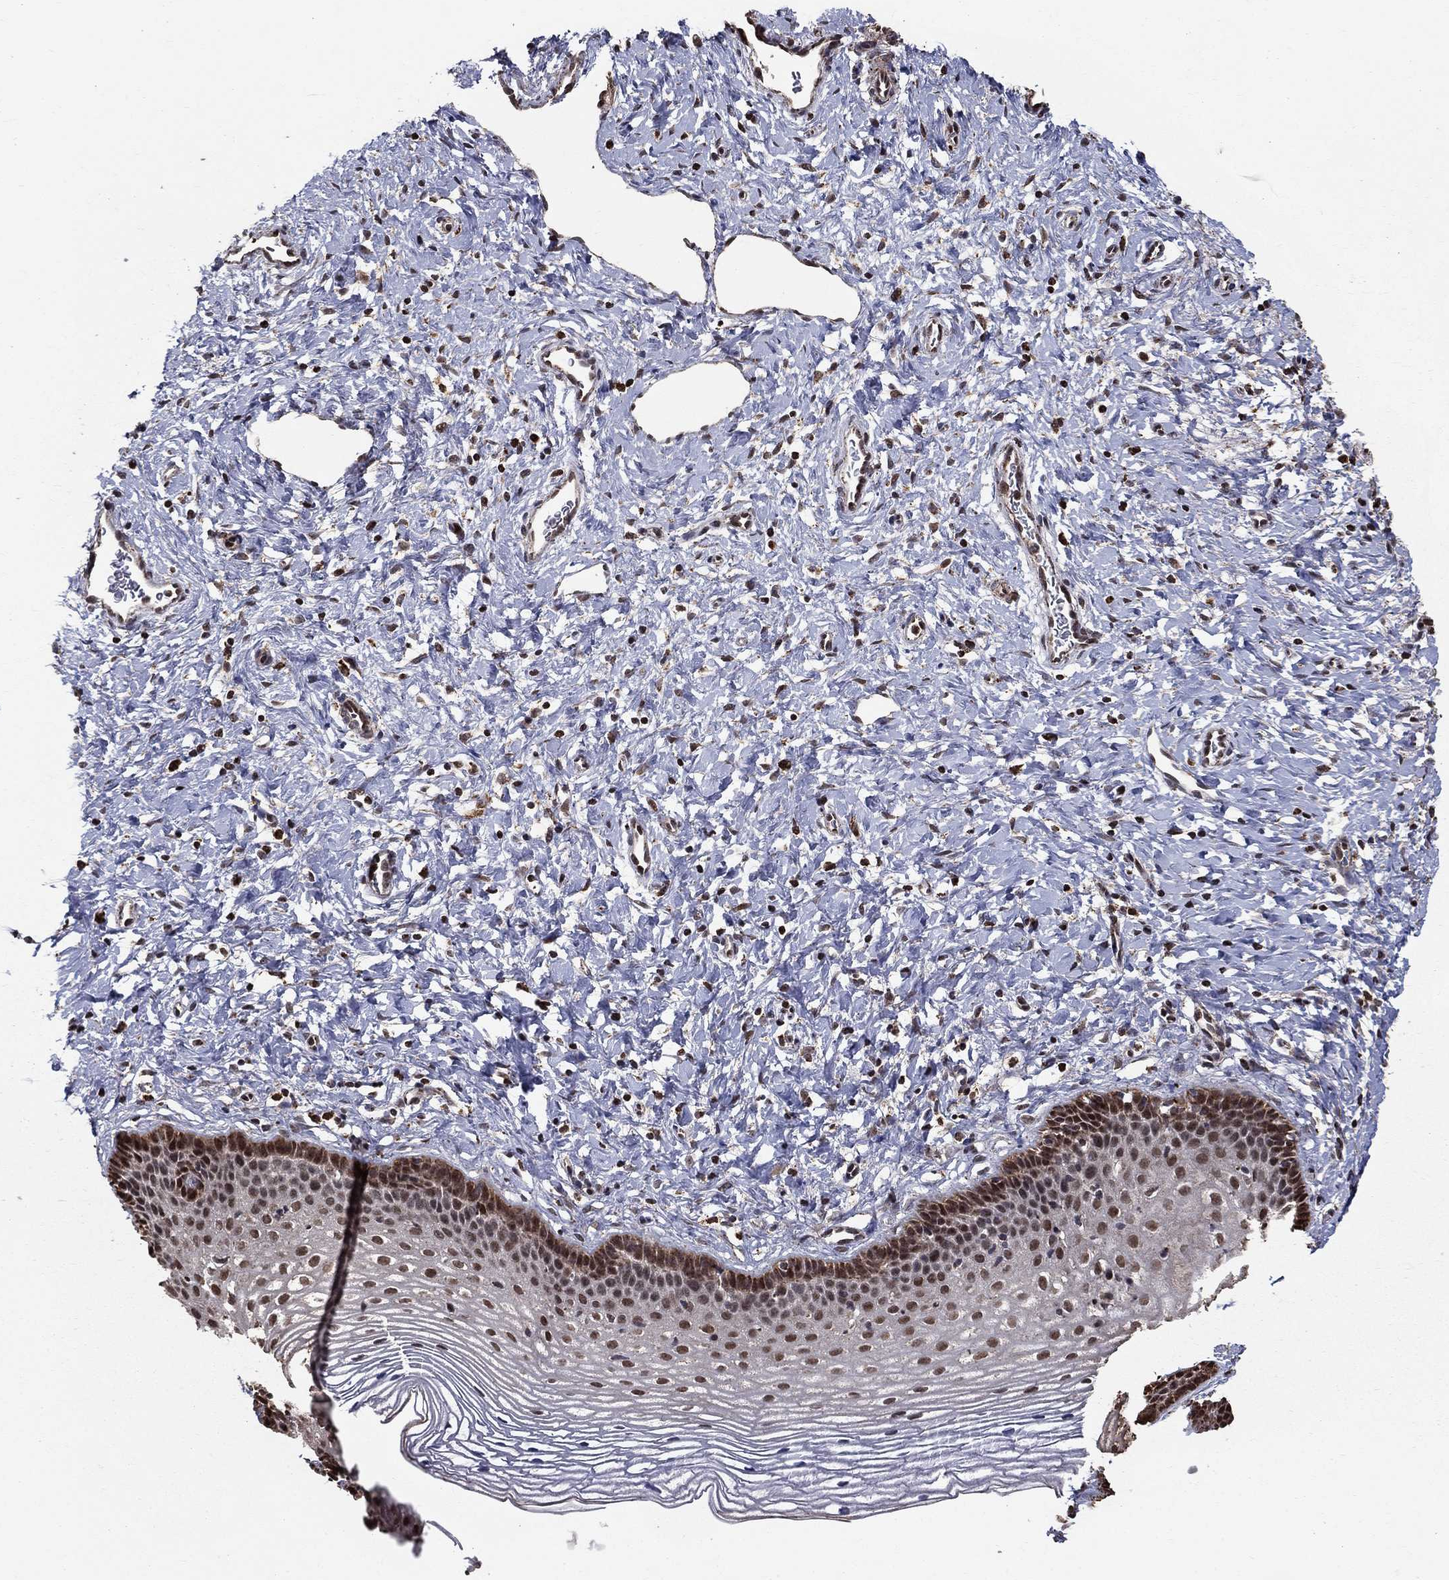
{"staining": {"intensity": "negative", "quantity": "none", "location": "none"}, "tissue": "cervix", "cell_type": "Glandular cells", "image_type": "normal", "snomed": [{"axis": "morphology", "description": "Normal tissue, NOS"}, {"axis": "topography", "description": "Cervix"}], "caption": "A histopathology image of cervix stained for a protein displays no brown staining in glandular cells.", "gene": "ACOT13", "patient": {"sex": "female", "age": 39}}